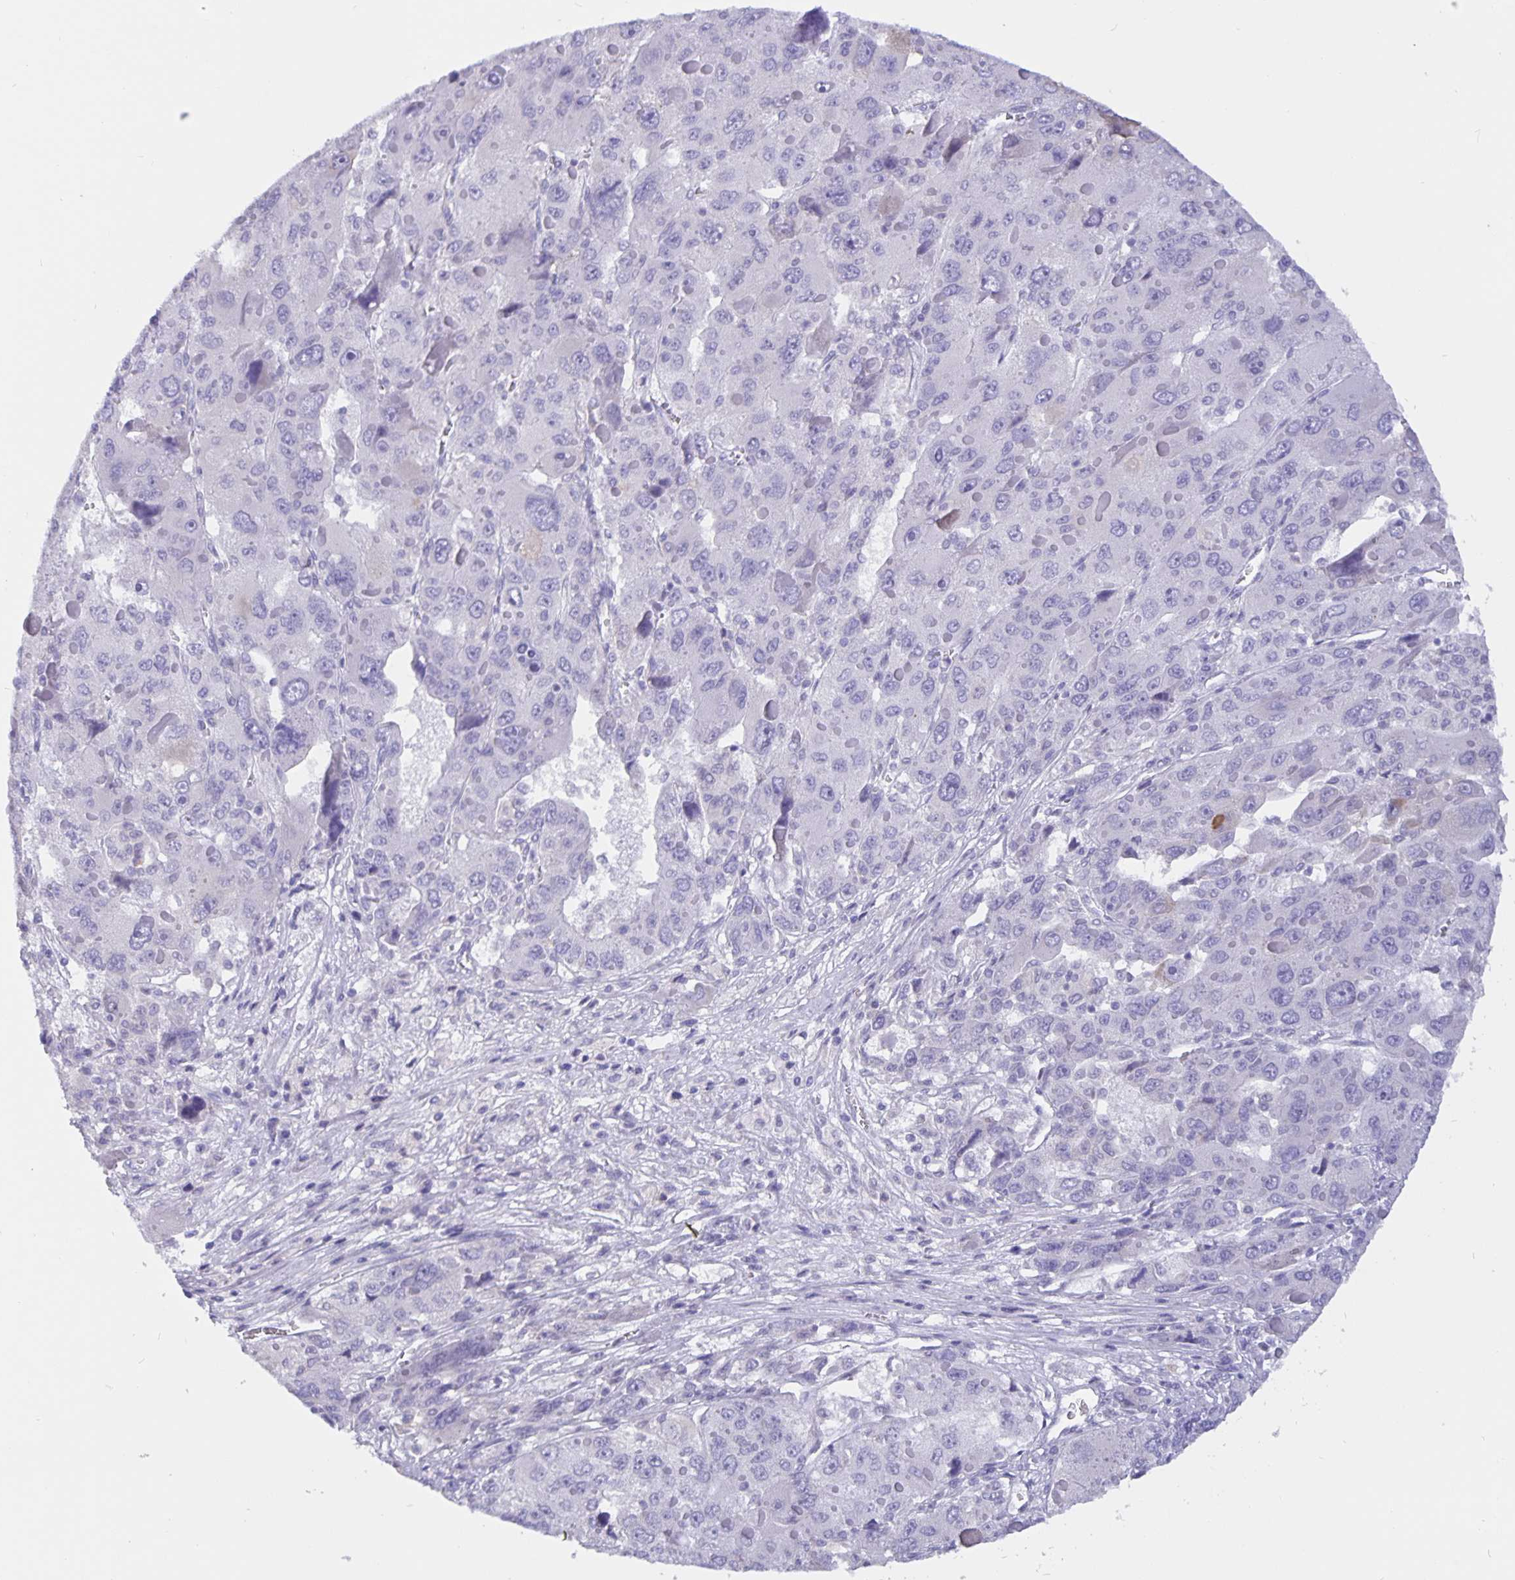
{"staining": {"intensity": "negative", "quantity": "none", "location": "none"}, "tissue": "liver cancer", "cell_type": "Tumor cells", "image_type": "cancer", "snomed": [{"axis": "morphology", "description": "Carcinoma, Hepatocellular, NOS"}, {"axis": "topography", "description": "Liver"}], "caption": "The photomicrograph demonstrates no staining of tumor cells in liver hepatocellular carcinoma.", "gene": "ERMN", "patient": {"sex": "female", "age": 41}}